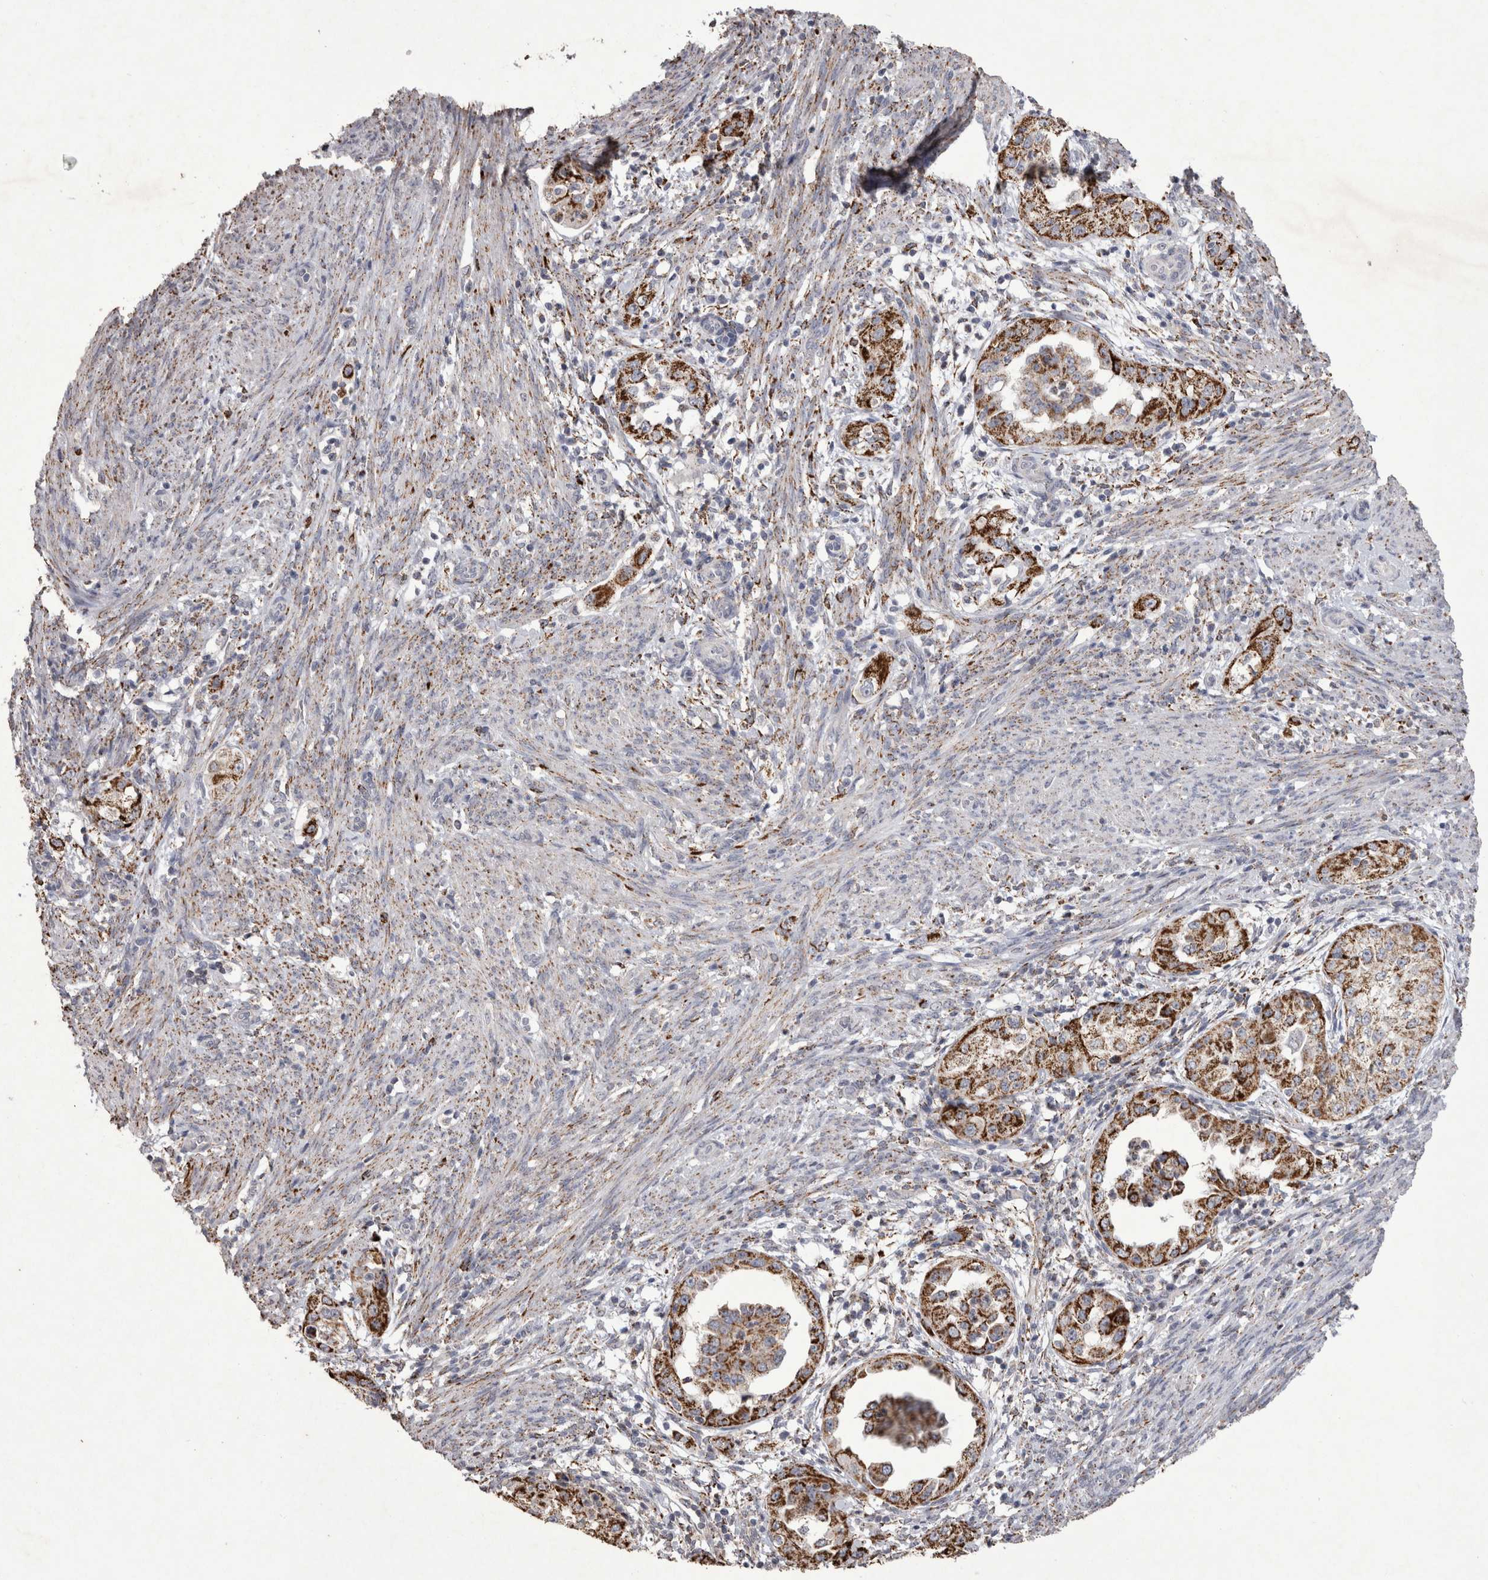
{"staining": {"intensity": "strong", "quantity": ">75%", "location": "cytoplasmic/membranous"}, "tissue": "endometrial cancer", "cell_type": "Tumor cells", "image_type": "cancer", "snomed": [{"axis": "morphology", "description": "Adenocarcinoma, NOS"}, {"axis": "topography", "description": "Endometrium"}], "caption": "Immunohistochemistry of endometrial cancer (adenocarcinoma) demonstrates high levels of strong cytoplasmic/membranous expression in approximately >75% of tumor cells. (Brightfield microscopy of DAB IHC at high magnification).", "gene": "DKK3", "patient": {"sex": "female", "age": 85}}